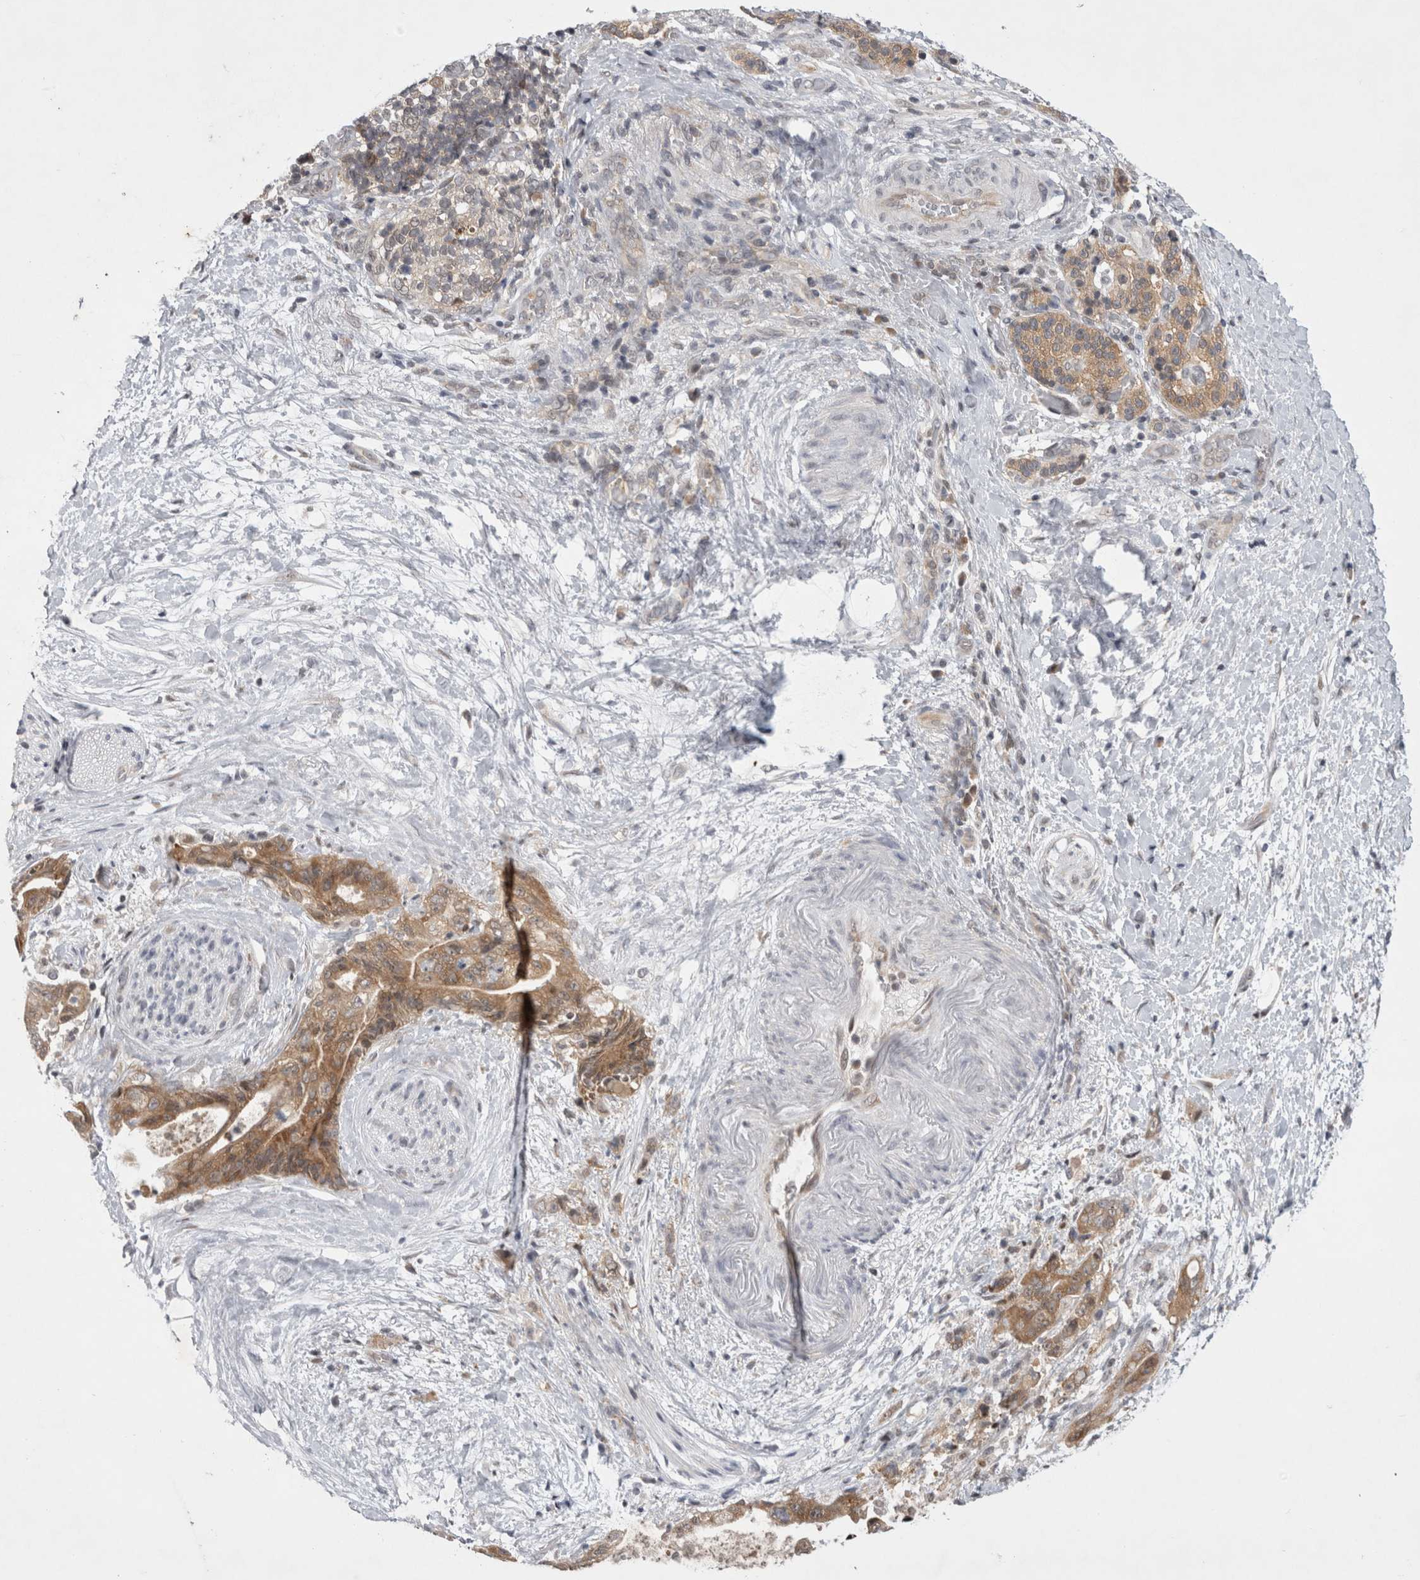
{"staining": {"intensity": "moderate", "quantity": ">75%", "location": "cytoplasmic/membranous"}, "tissue": "pancreatic cancer", "cell_type": "Tumor cells", "image_type": "cancer", "snomed": [{"axis": "morphology", "description": "Adenocarcinoma, NOS"}, {"axis": "topography", "description": "Pancreas"}], "caption": "DAB (3,3'-diaminobenzidine) immunohistochemical staining of pancreatic cancer (adenocarcinoma) demonstrates moderate cytoplasmic/membranous protein positivity in about >75% of tumor cells.", "gene": "PSMB2", "patient": {"sex": "male", "age": 59}}